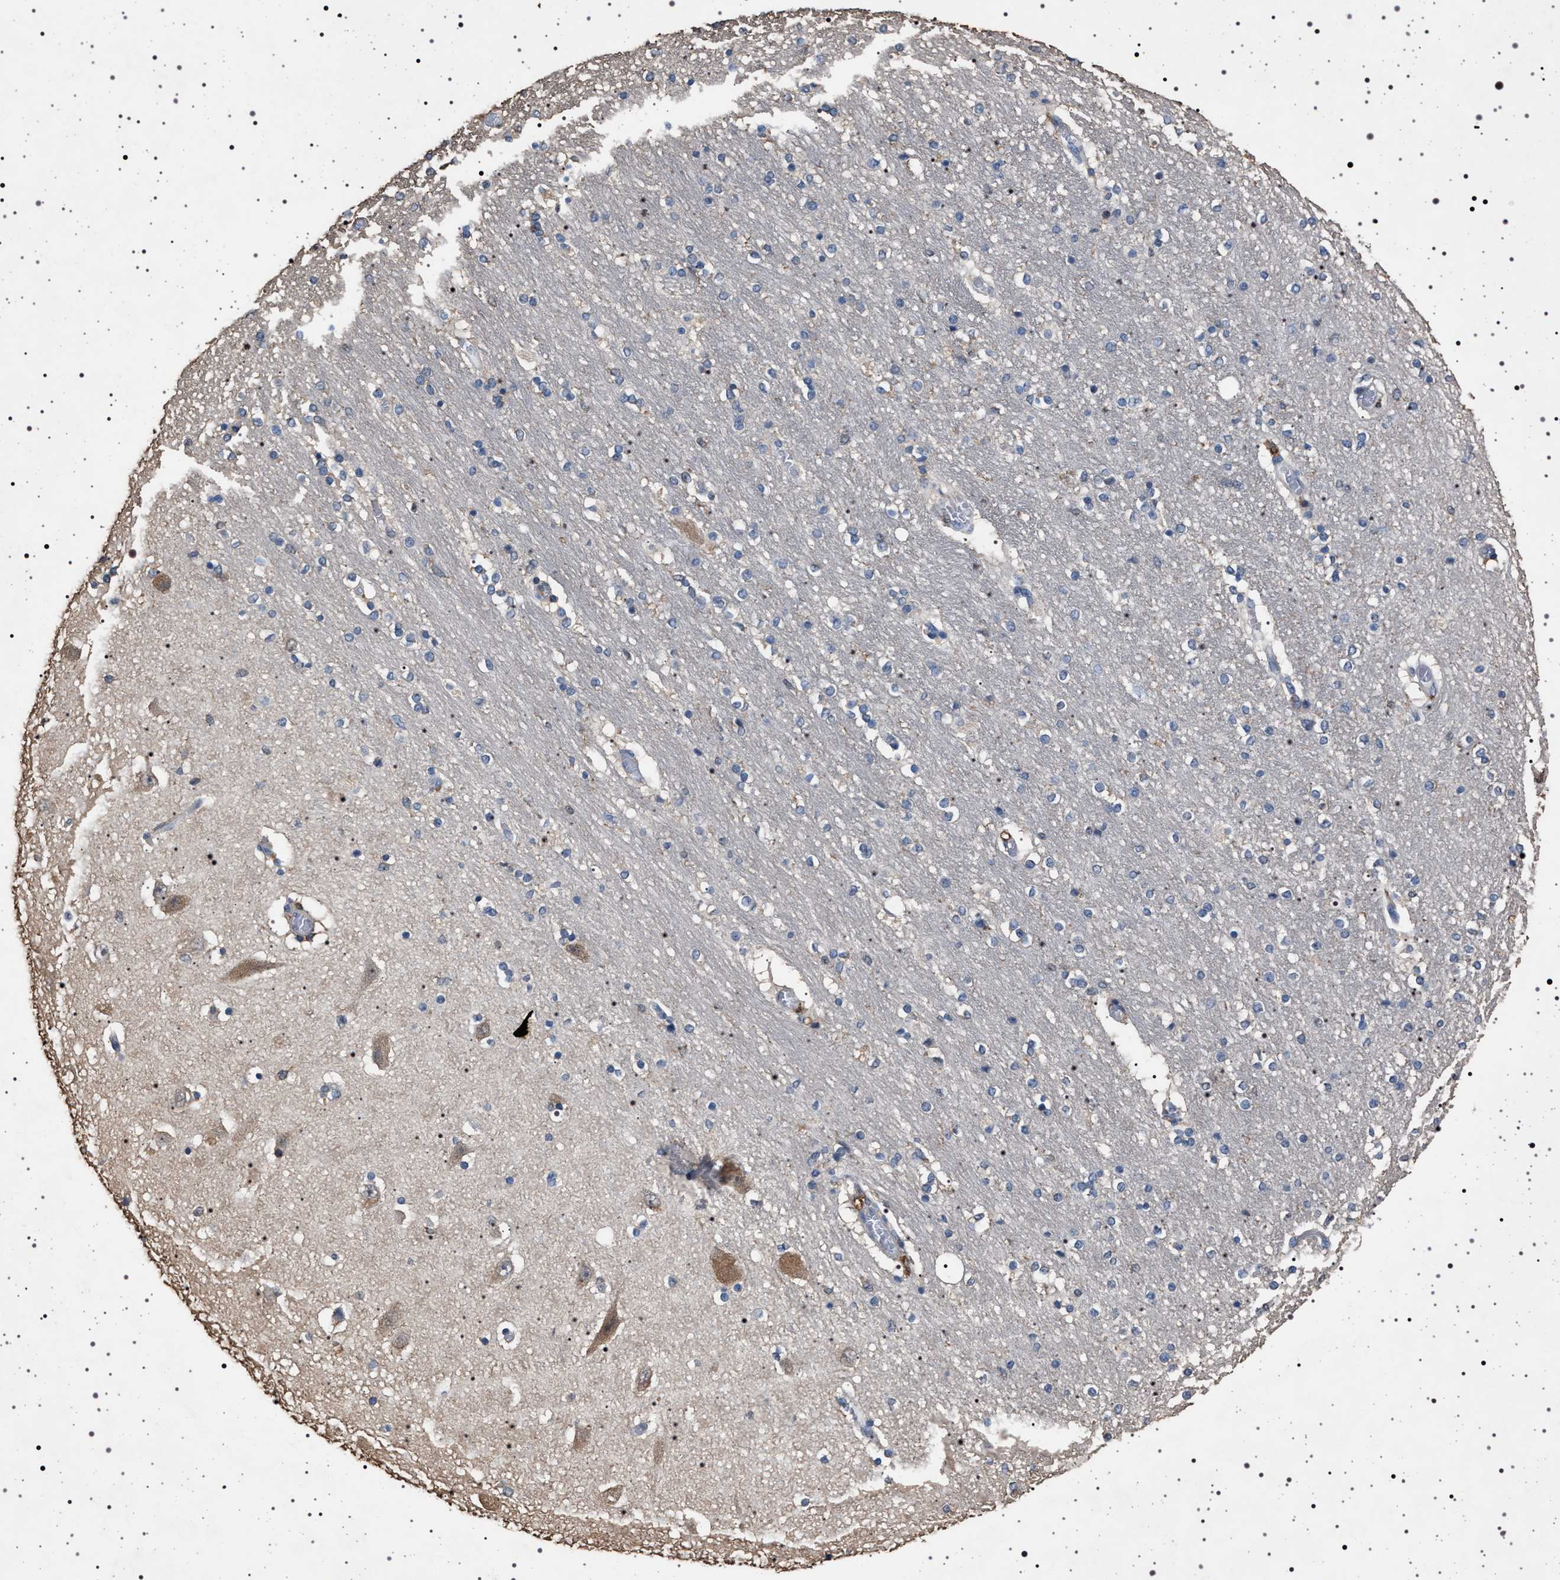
{"staining": {"intensity": "negative", "quantity": "none", "location": "none"}, "tissue": "hippocampus", "cell_type": "Glial cells", "image_type": "normal", "snomed": [{"axis": "morphology", "description": "Normal tissue, NOS"}, {"axis": "topography", "description": "Hippocampus"}], "caption": "This is an immunohistochemistry photomicrograph of benign hippocampus. There is no positivity in glial cells.", "gene": "SMAP2", "patient": {"sex": "female", "age": 54}}